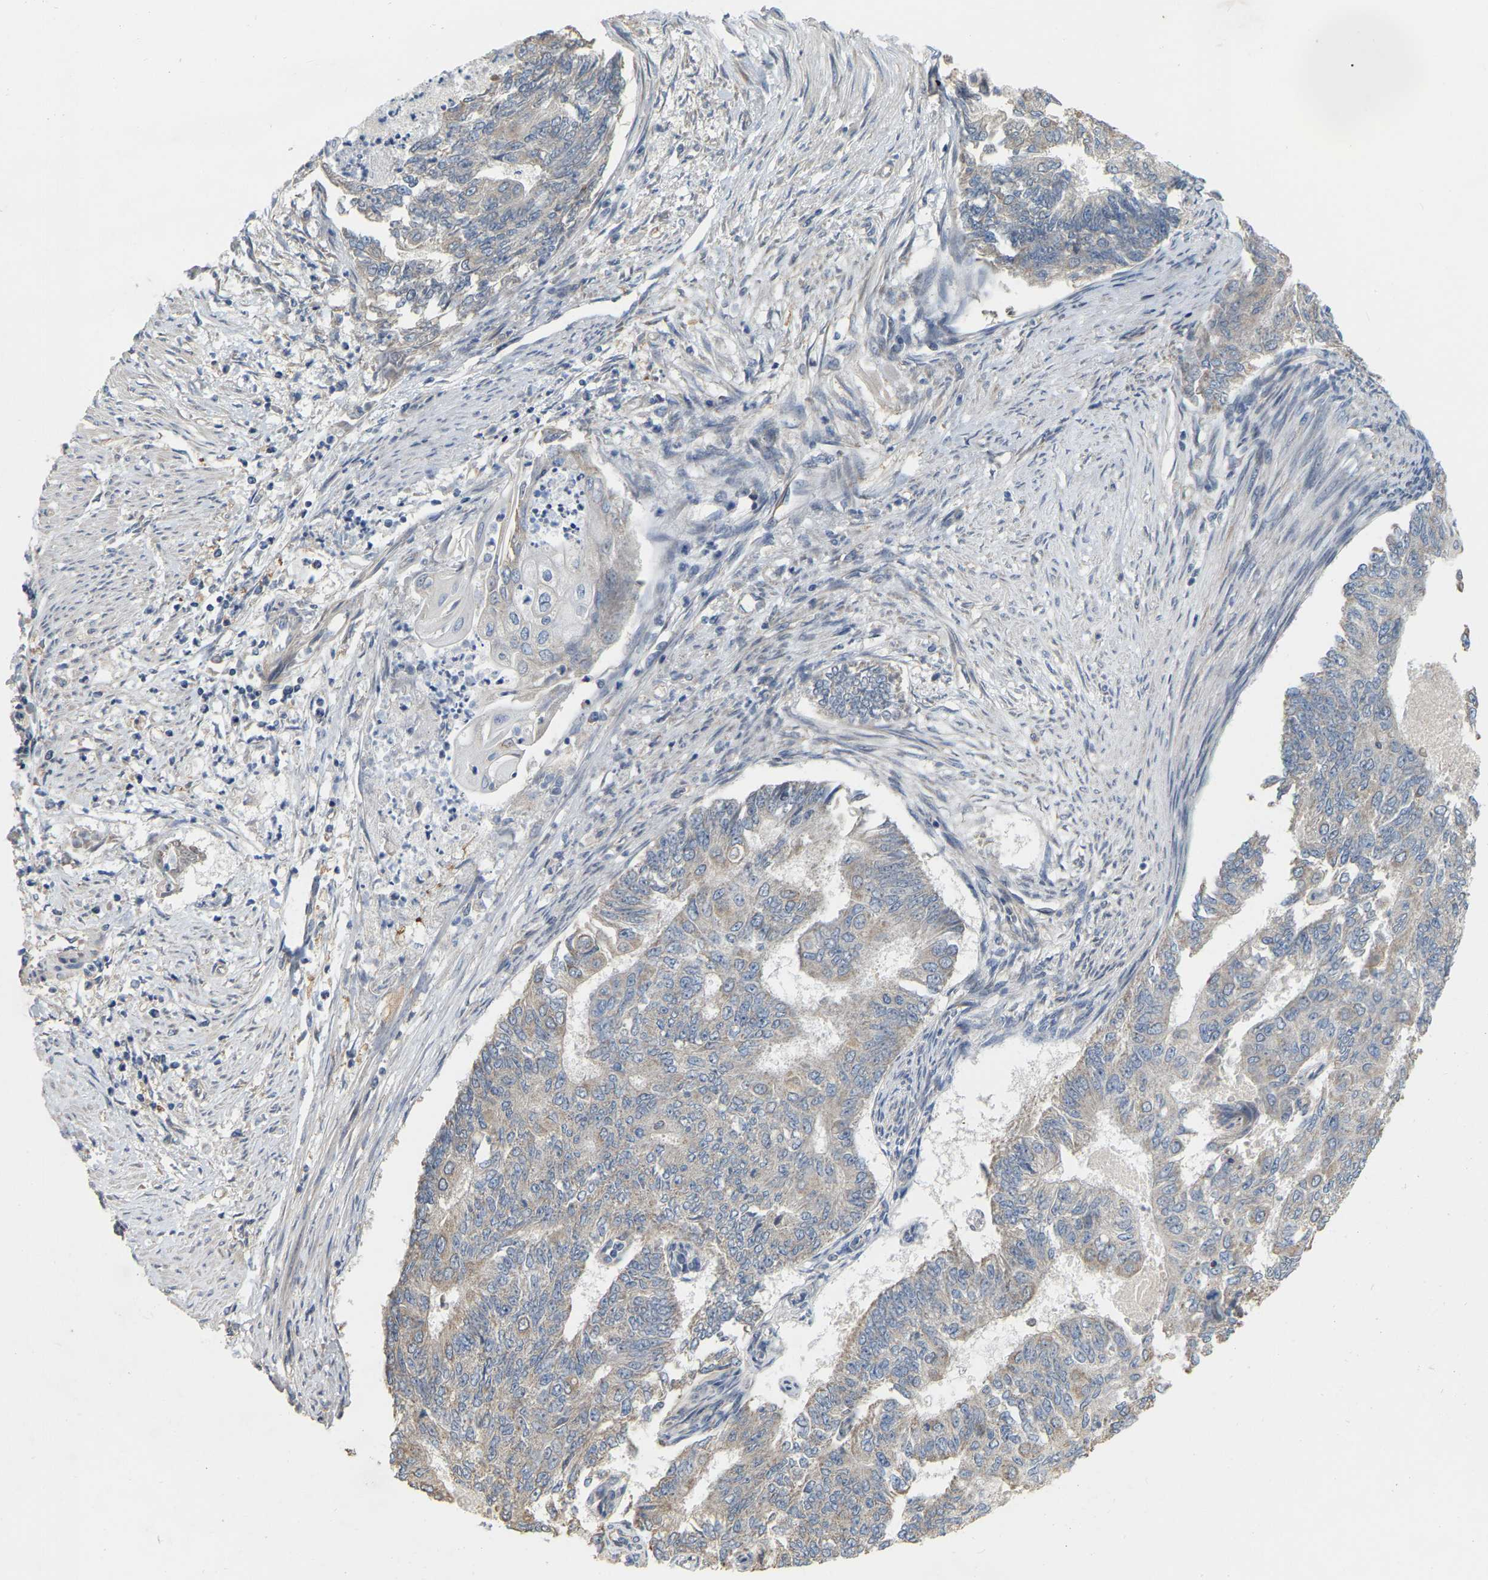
{"staining": {"intensity": "weak", "quantity": "<25%", "location": "cytoplasmic/membranous"}, "tissue": "endometrial cancer", "cell_type": "Tumor cells", "image_type": "cancer", "snomed": [{"axis": "morphology", "description": "Adenocarcinoma, NOS"}, {"axis": "topography", "description": "Endometrium"}], "caption": "Endometrial cancer was stained to show a protein in brown. There is no significant staining in tumor cells.", "gene": "SSH1", "patient": {"sex": "female", "age": 32}}